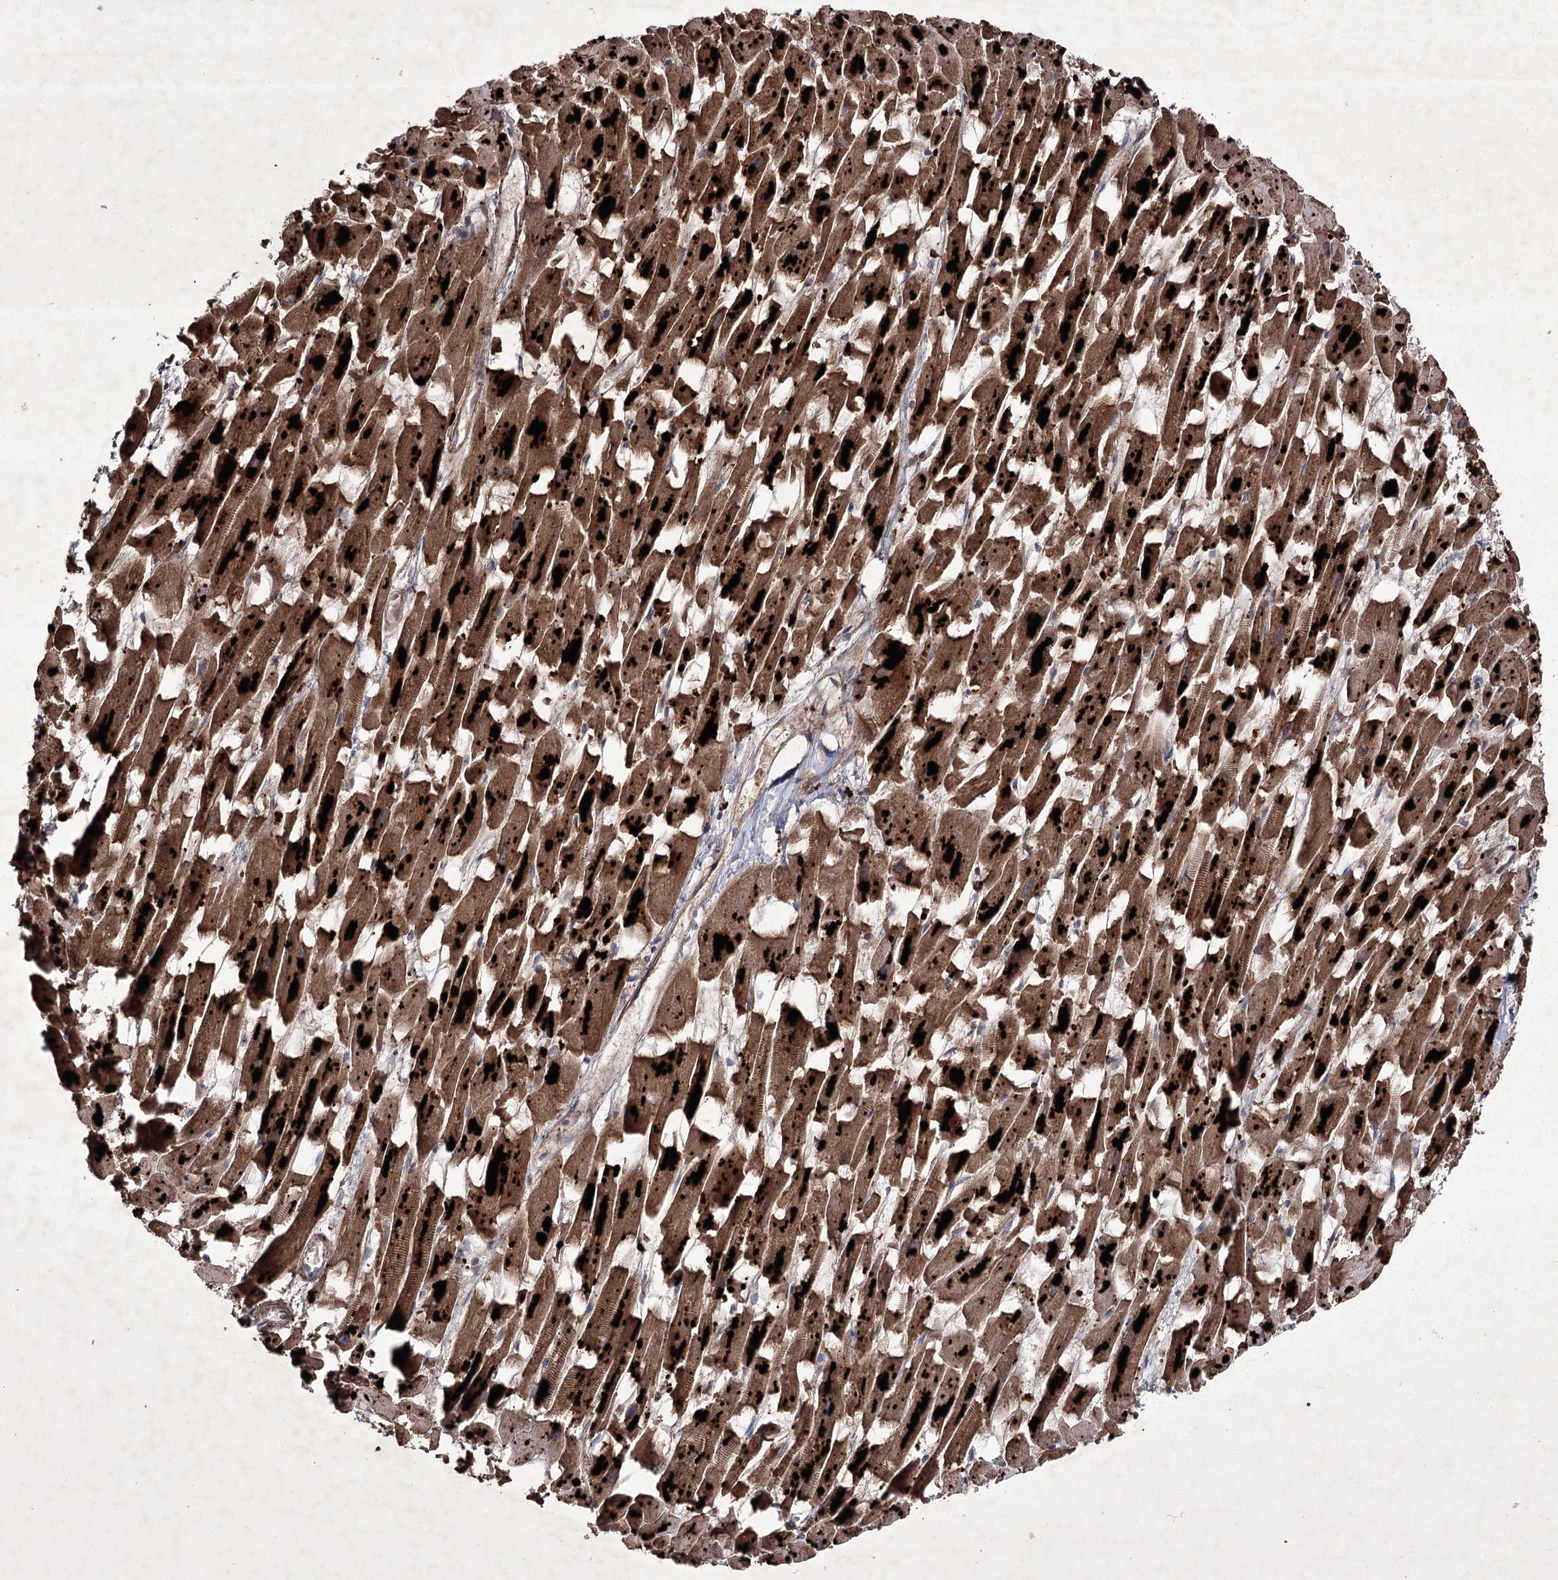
{"staining": {"intensity": "strong", "quantity": ">75%", "location": "cytoplasmic/membranous"}, "tissue": "heart muscle", "cell_type": "Cardiomyocytes", "image_type": "normal", "snomed": [{"axis": "morphology", "description": "Normal tissue, NOS"}, {"axis": "topography", "description": "Heart"}], "caption": "Brown immunohistochemical staining in benign heart muscle demonstrates strong cytoplasmic/membranous positivity in approximately >75% of cardiomyocytes.", "gene": "ALG9", "patient": {"sex": "female", "age": 64}}